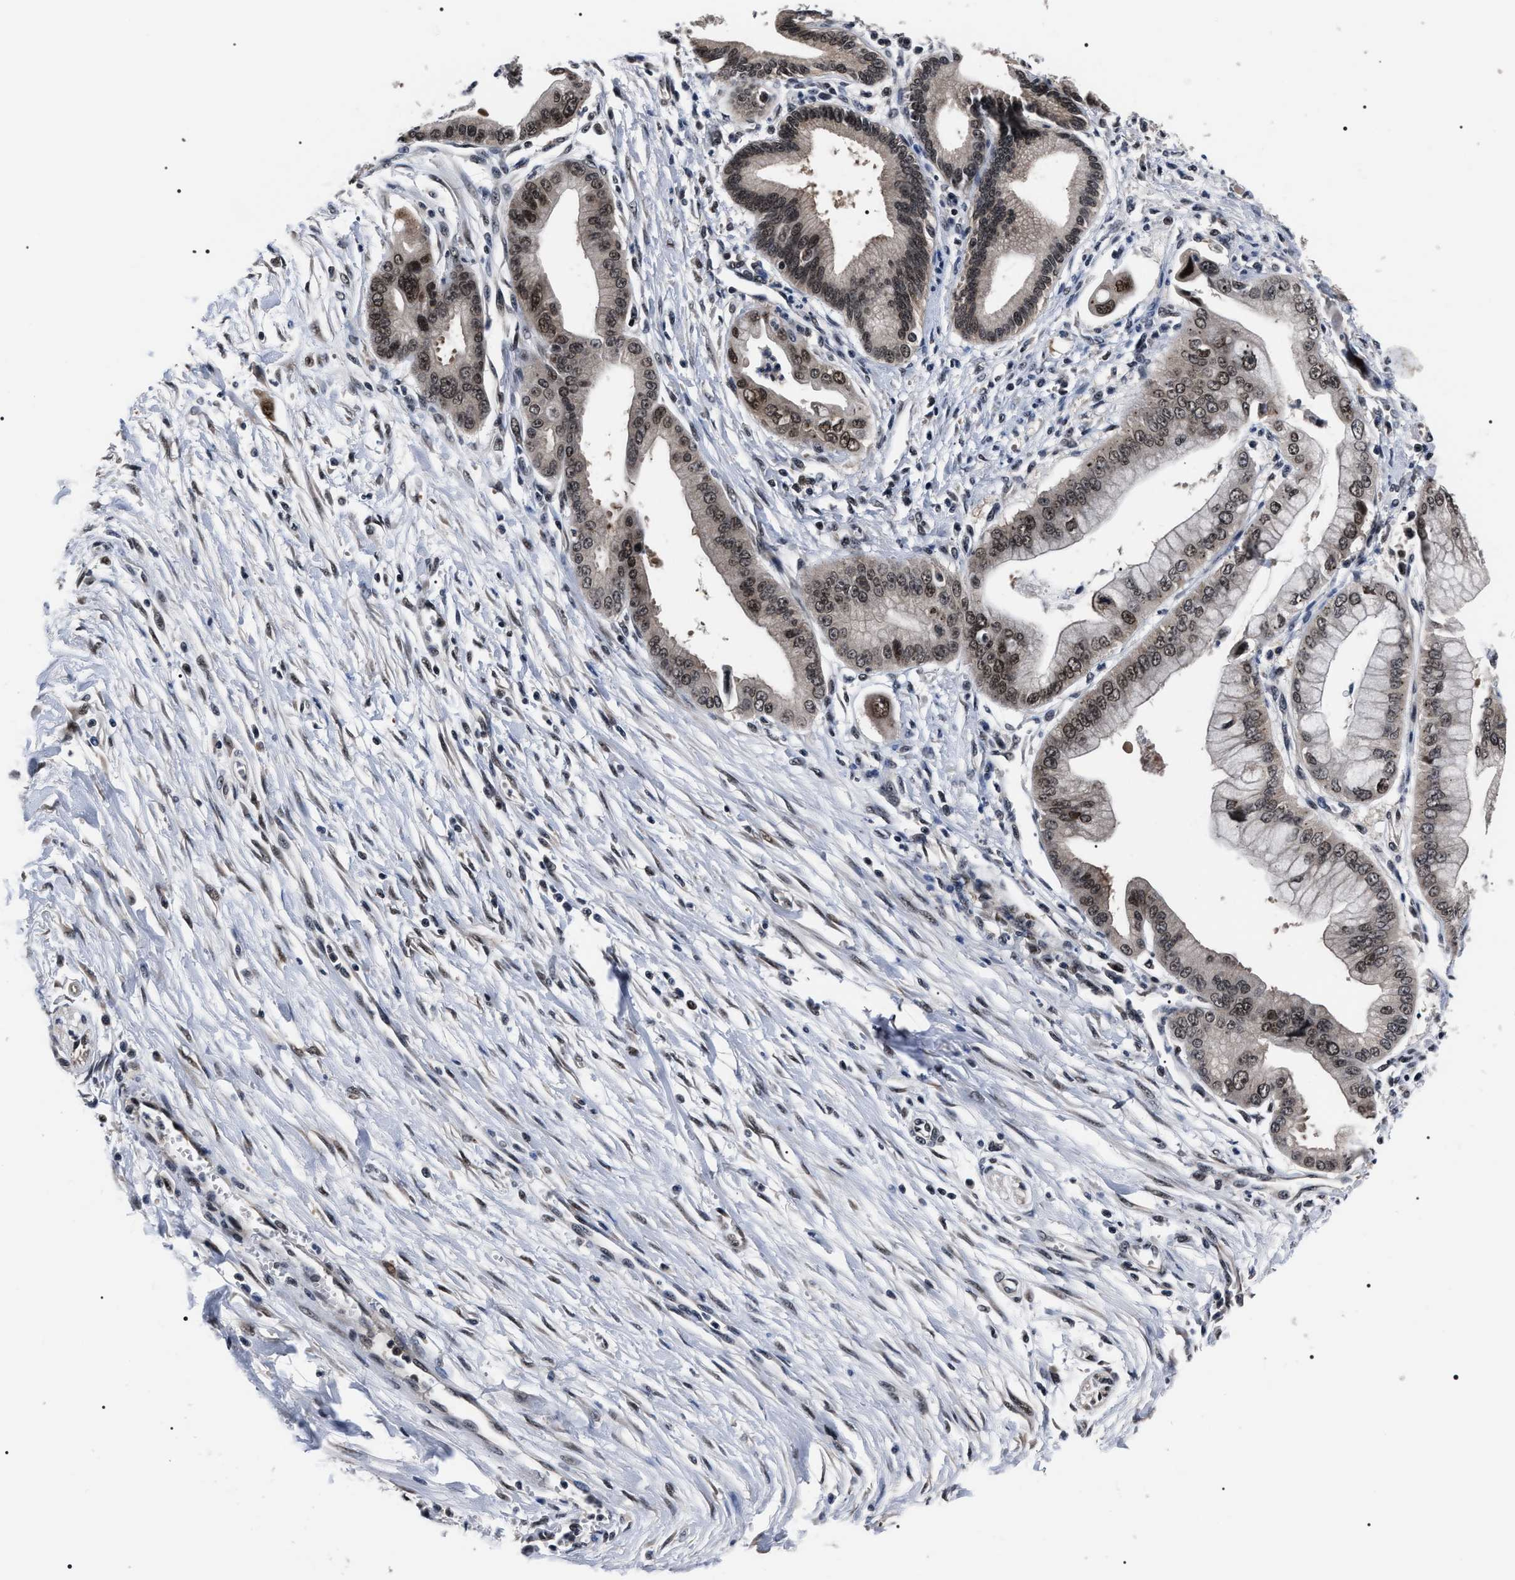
{"staining": {"intensity": "weak", "quantity": ">75%", "location": "cytoplasmic/membranous,nuclear"}, "tissue": "pancreatic cancer", "cell_type": "Tumor cells", "image_type": "cancer", "snomed": [{"axis": "morphology", "description": "Adenocarcinoma, NOS"}, {"axis": "topography", "description": "Pancreas"}], "caption": "Pancreatic cancer tissue reveals weak cytoplasmic/membranous and nuclear expression in about >75% of tumor cells, visualized by immunohistochemistry.", "gene": "CSNK2A1", "patient": {"sex": "male", "age": 59}}